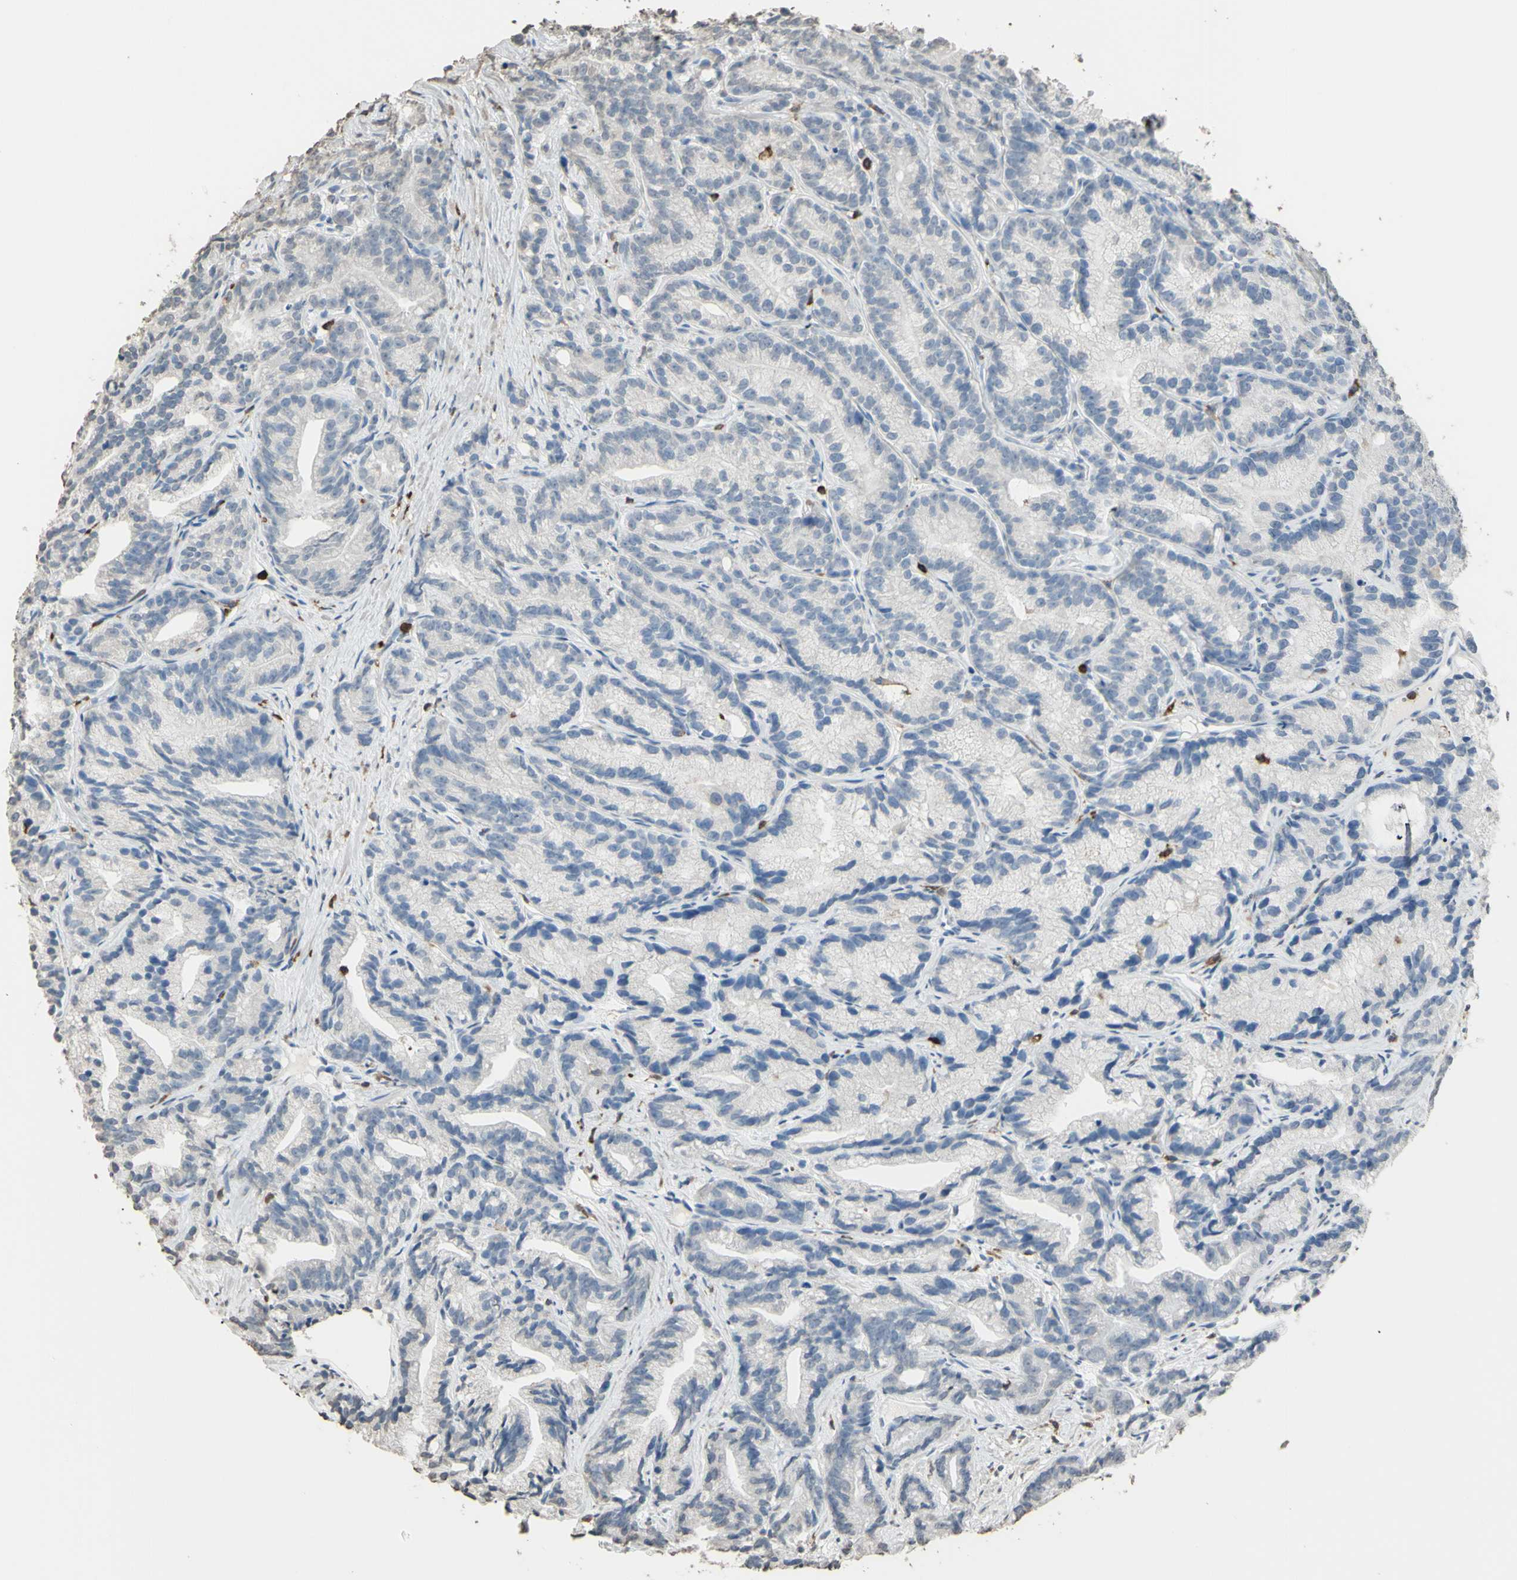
{"staining": {"intensity": "negative", "quantity": "none", "location": "none"}, "tissue": "prostate cancer", "cell_type": "Tumor cells", "image_type": "cancer", "snomed": [{"axis": "morphology", "description": "Adenocarcinoma, Low grade"}, {"axis": "topography", "description": "Prostate"}], "caption": "IHC micrograph of prostate cancer stained for a protein (brown), which displays no staining in tumor cells.", "gene": "PSTPIP1", "patient": {"sex": "male", "age": 89}}